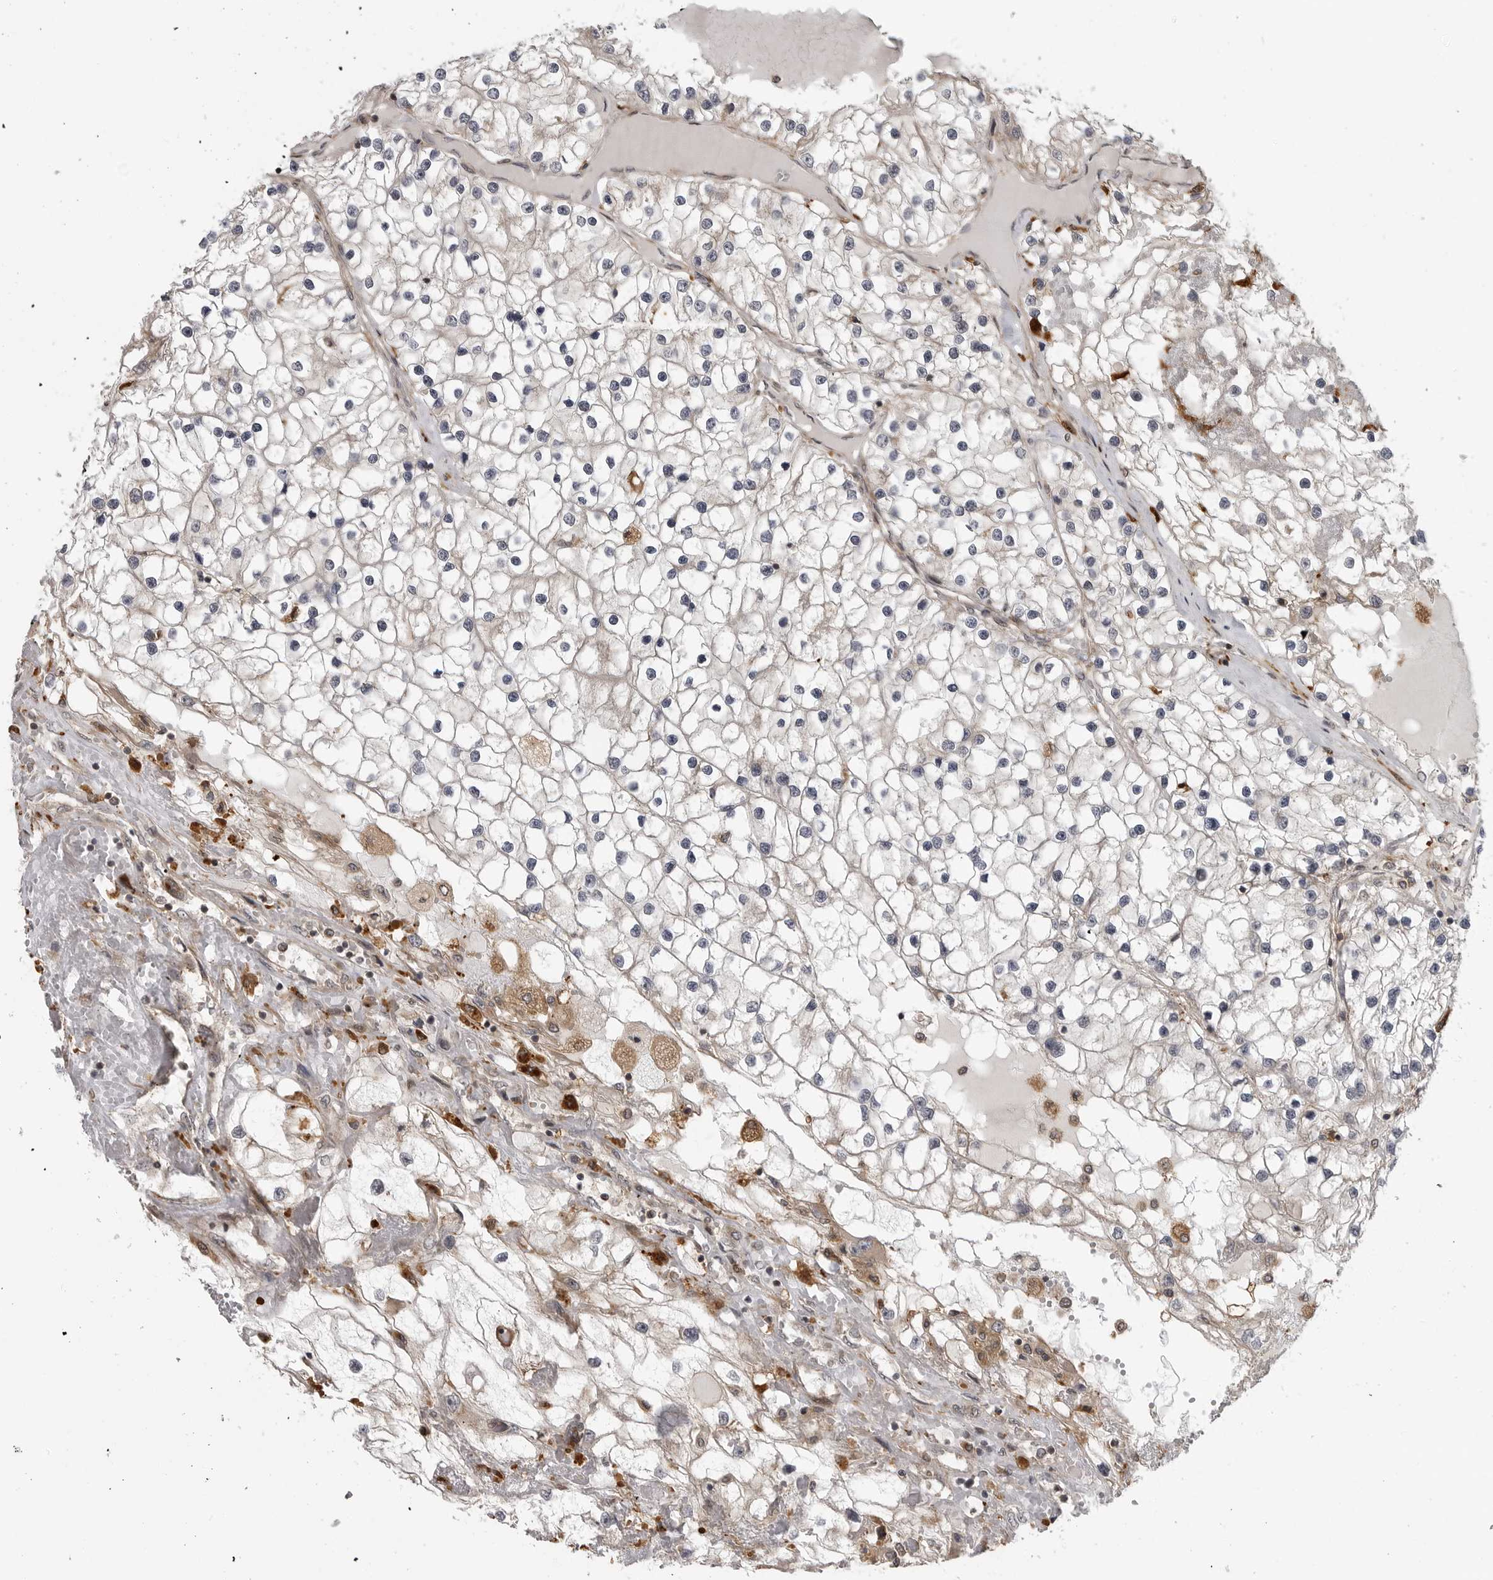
{"staining": {"intensity": "weak", "quantity": "<25%", "location": "cytoplasmic/membranous"}, "tissue": "renal cancer", "cell_type": "Tumor cells", "image_type": "cancer", "snomed": [{"axis": "morphology", "description": "Adenocarcinoma, NOS"}, {"axis": "topography", "description": "Kidney"}], "caption": "This is a histopathology image of immunohistochemistry staining of renal cancer, which shows no positivity in tumor cells.", "gene": "LRRC45", "patient": {"sex": "male", "age": 68}}